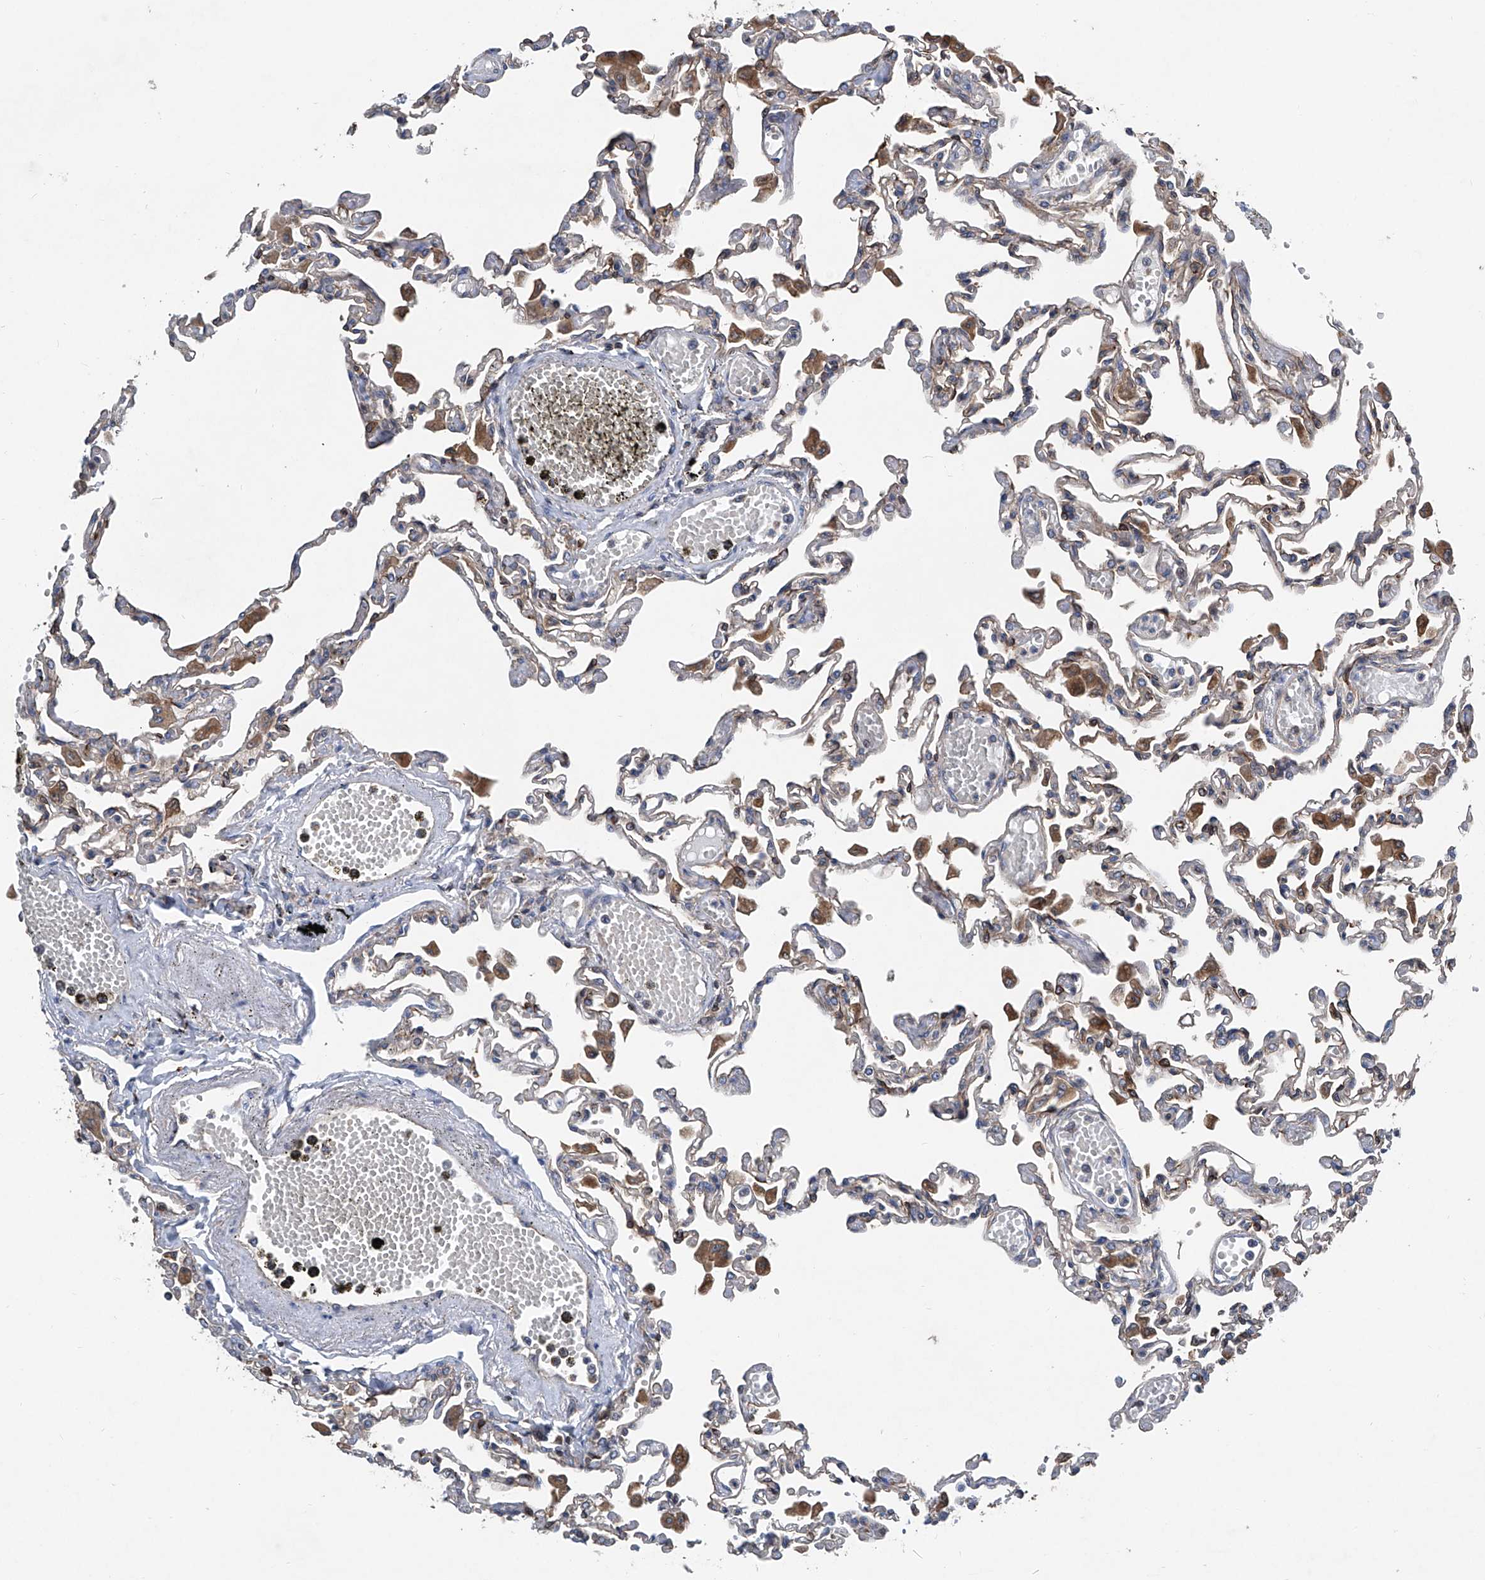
{"staining": {"intensity": "weak", "quantity": "<25%", "location": "cytoplasmic/membranous"}, "tissue": "lung", "cell_type": "Alveolar cells", "image_type": "normal", "snomed": [{"axis": "morphology", "description": "Normal tissue, NOS"}, {"axis": "topography", "description": "Bronchus"}, {"axis": "topography", "description": "Lung"}], "caption": "Immunohistochemical staining of unremarkable lung reveals no significant positivity in alveolar cells.", "gene": "TRIM38", "patient": {"sex": "female", "age": 49}}